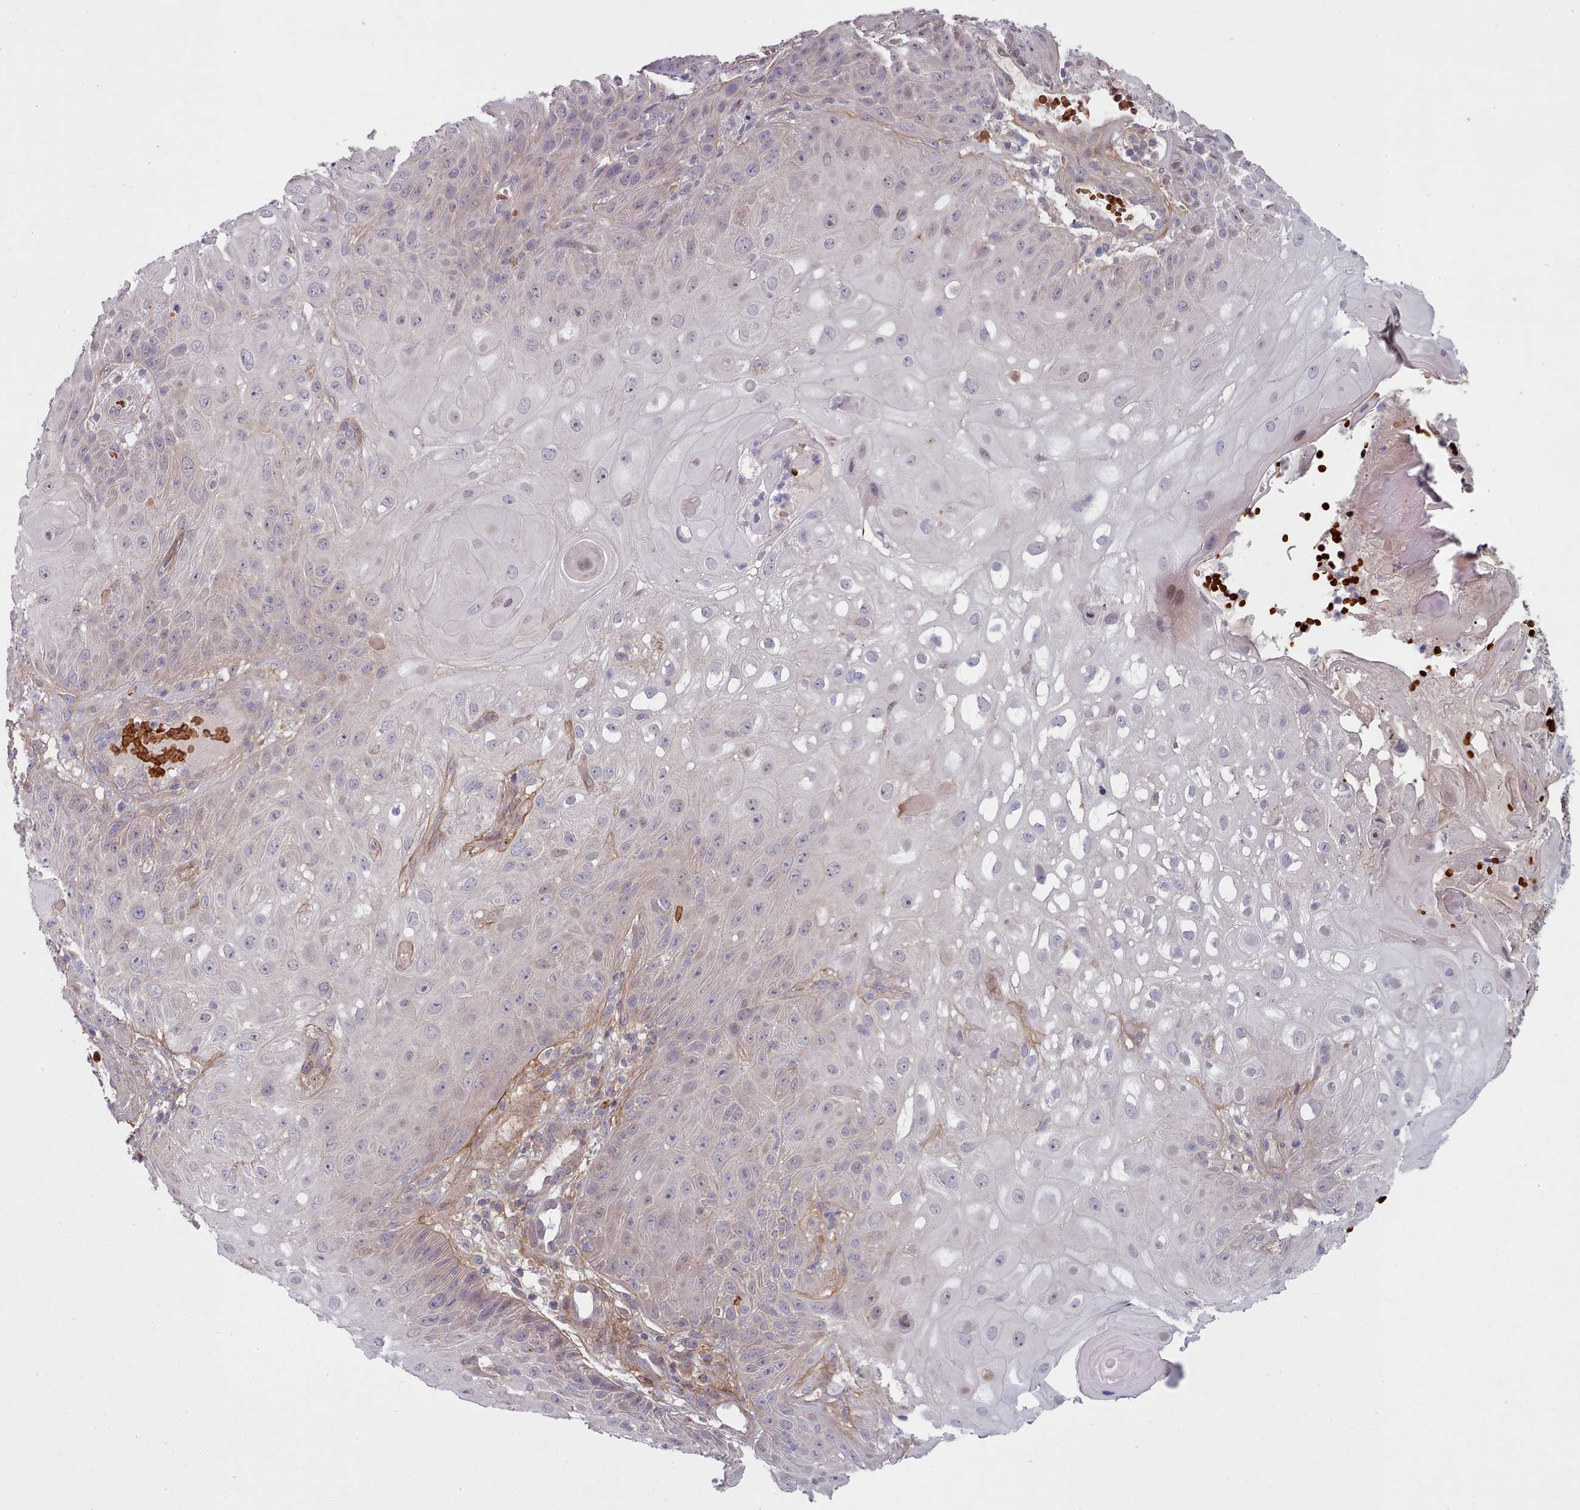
{"staining": {"intensity": "negative", "quantity": "none", "location": "none"}, "tissue": "skin cancer", "cell_type": "Tumor cells", "image_type": "cancer", "snomed": [{"axis": "morphology", "description": "Normal tissue, NOS"}, {"axis": "morphology", "description": "Squamous cell carcinoma, NOS"}, {"axis": "topography", "description": "Skin"}, {"axis": "topography", "description": "Cartilage tissue"}], "caption": "This is an IHC photomicrograph of human skin cancer (squamous cell carcinoma). There is no staining in tumor cells.", "gene": "CLNS1A", "patient": {"sex": "female", "age": 79}}